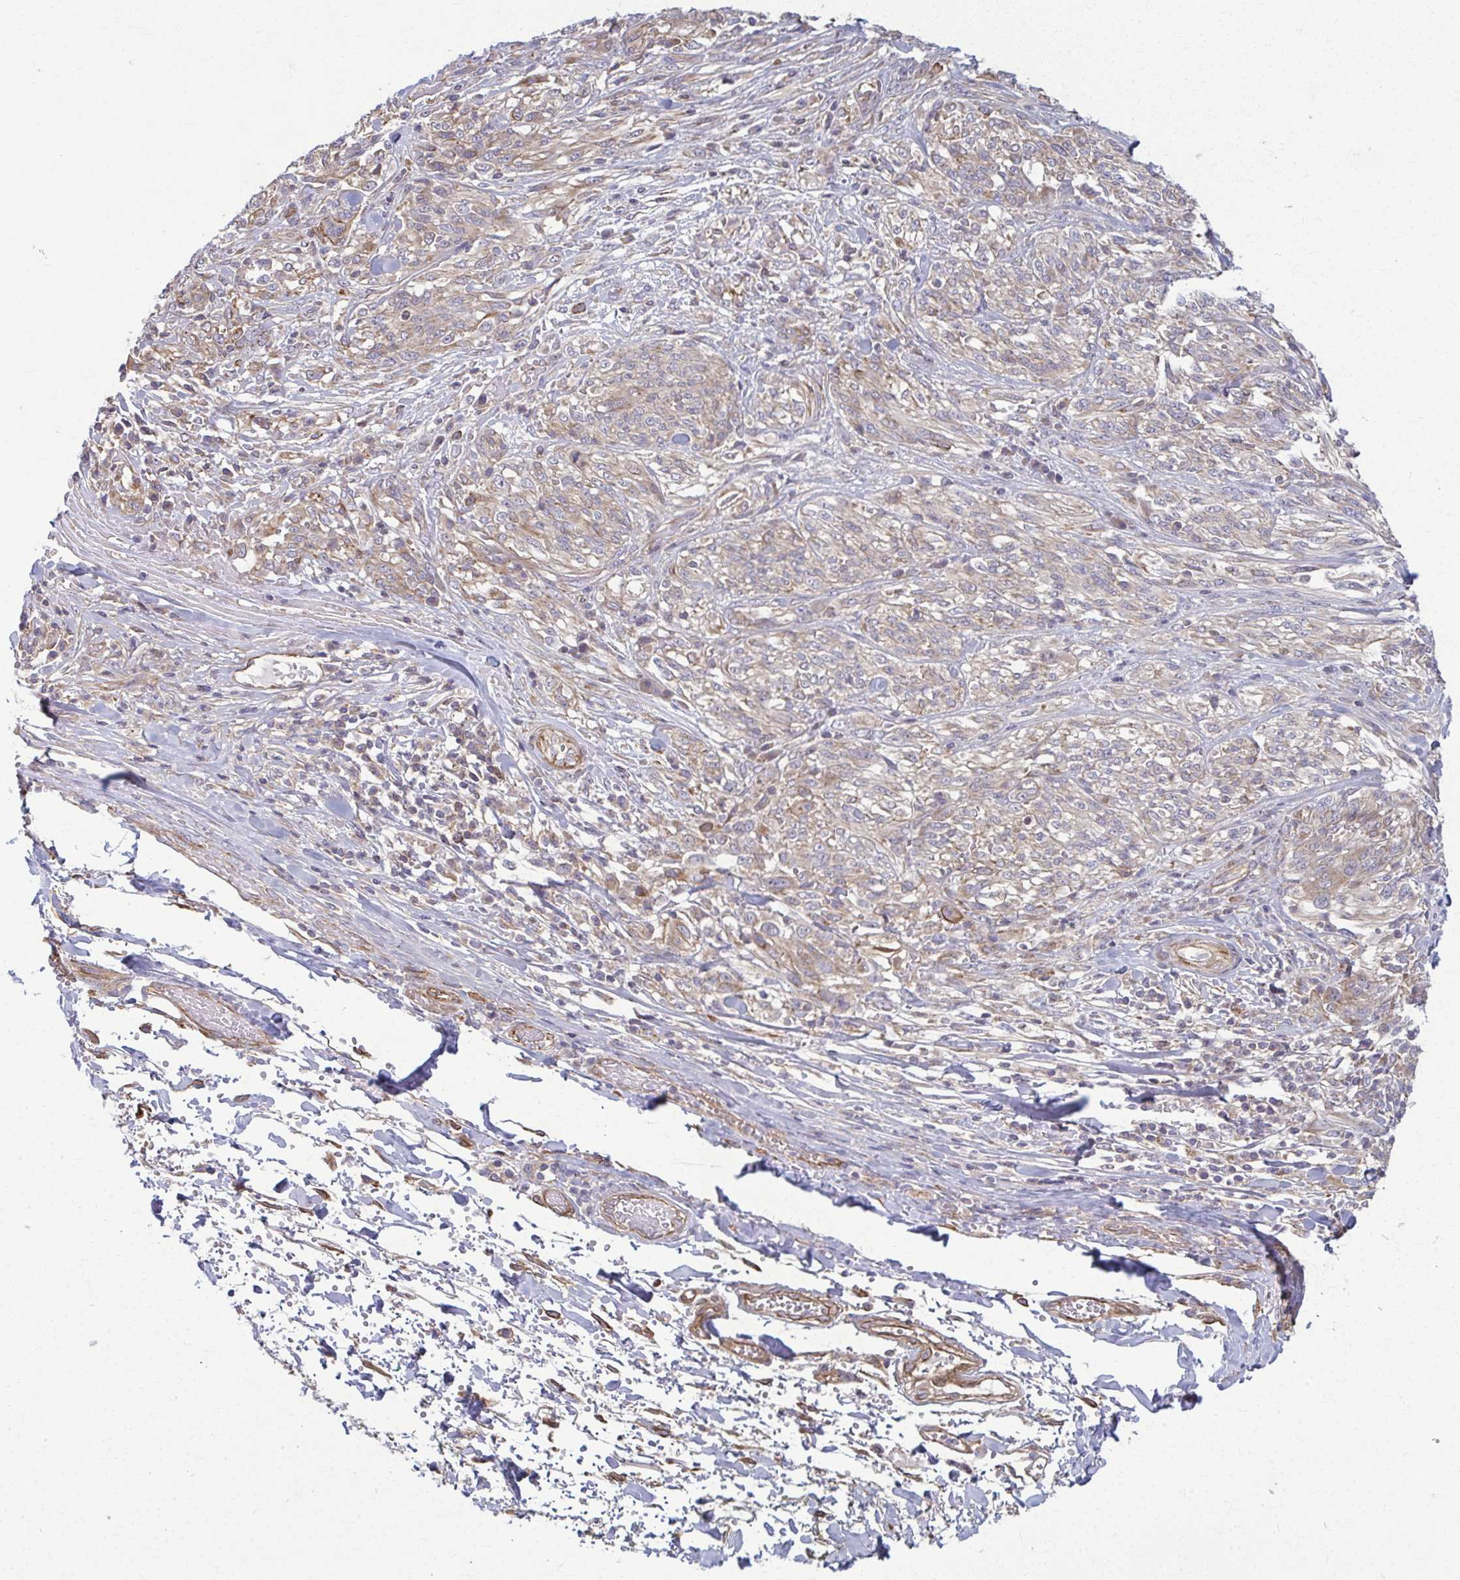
{"staining": {"intensity": "weak", "quantity": "<25%", "location": "cytoplasmic/membranous"}, "tissue": "melanoma", "cell_type": "Tumor cells", "image_type": "cancer", "snomed": [{"axis": "morphology", "description": "Malignant melanoma, NOS"}, {"axis": "topography", "description": "Skin"}], "caption": "Immunohistochemistry (IHC) histopathology image of malignant melanoma stained for a protein (brown), which displays no positivity in tumor cells.", "gene": "EID2B", "patient": {"sex": "female", "age": 91}}